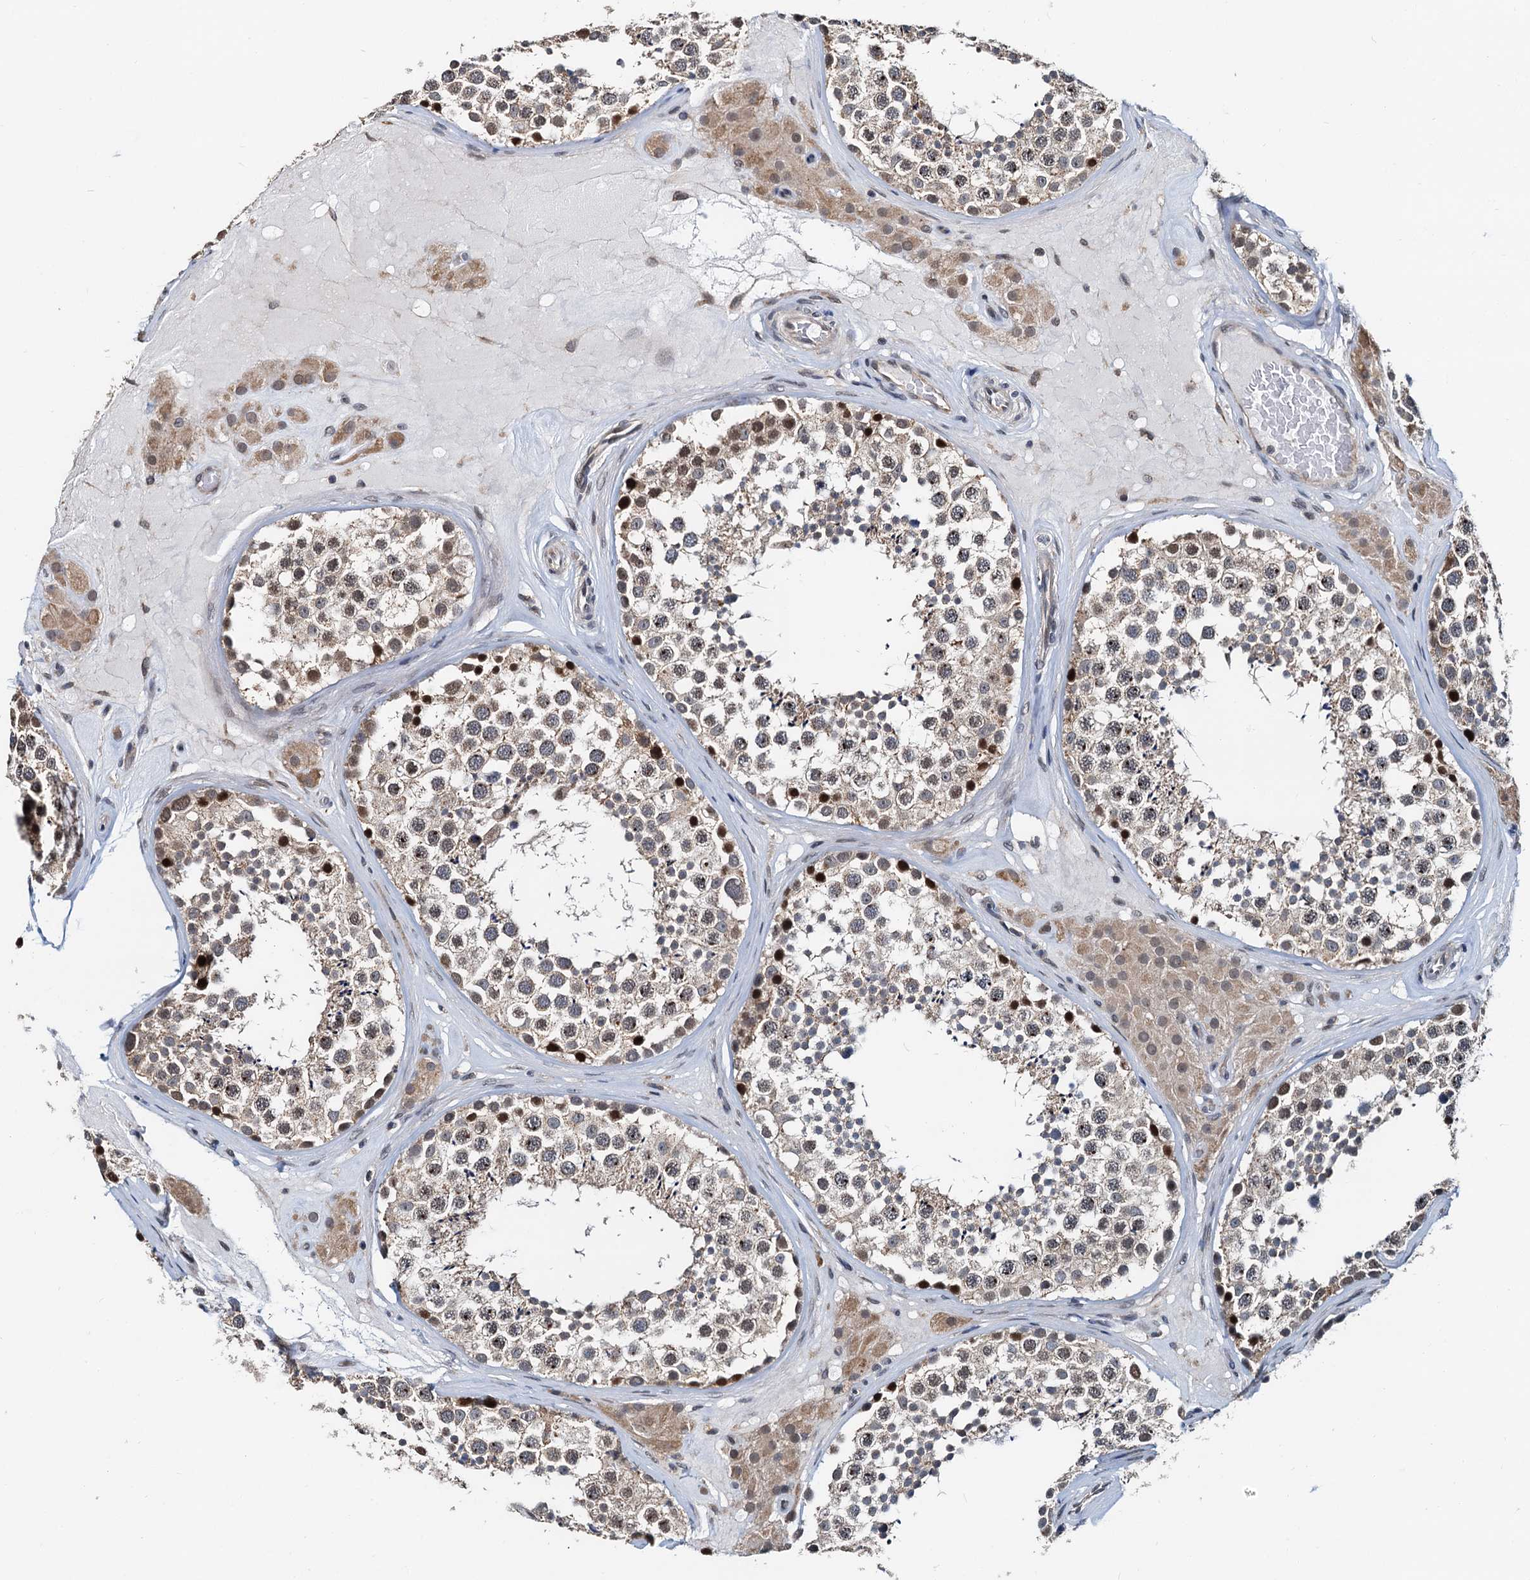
{"staining": {"intensity": "moderate", "quantity": "<25%", "location": "cytoplasmic/membranous,nuclear"}, "tissue": "testis", "cell_type": "Cells in seminiferous ducts", "image_type": "normal", "snomed": [{"axis": "morphology", "description": "Normal tissue, NOS"}, {"axis": "topography", "description": "Testis"}], "caption": "Unremarkable testis reveals moderate cytoplasmic/membranous,nuclear expression in about <25% of cells in seminiferous ducts.", "gene": "MCMBP", "patient": {"sex": "male", "age": 46}}